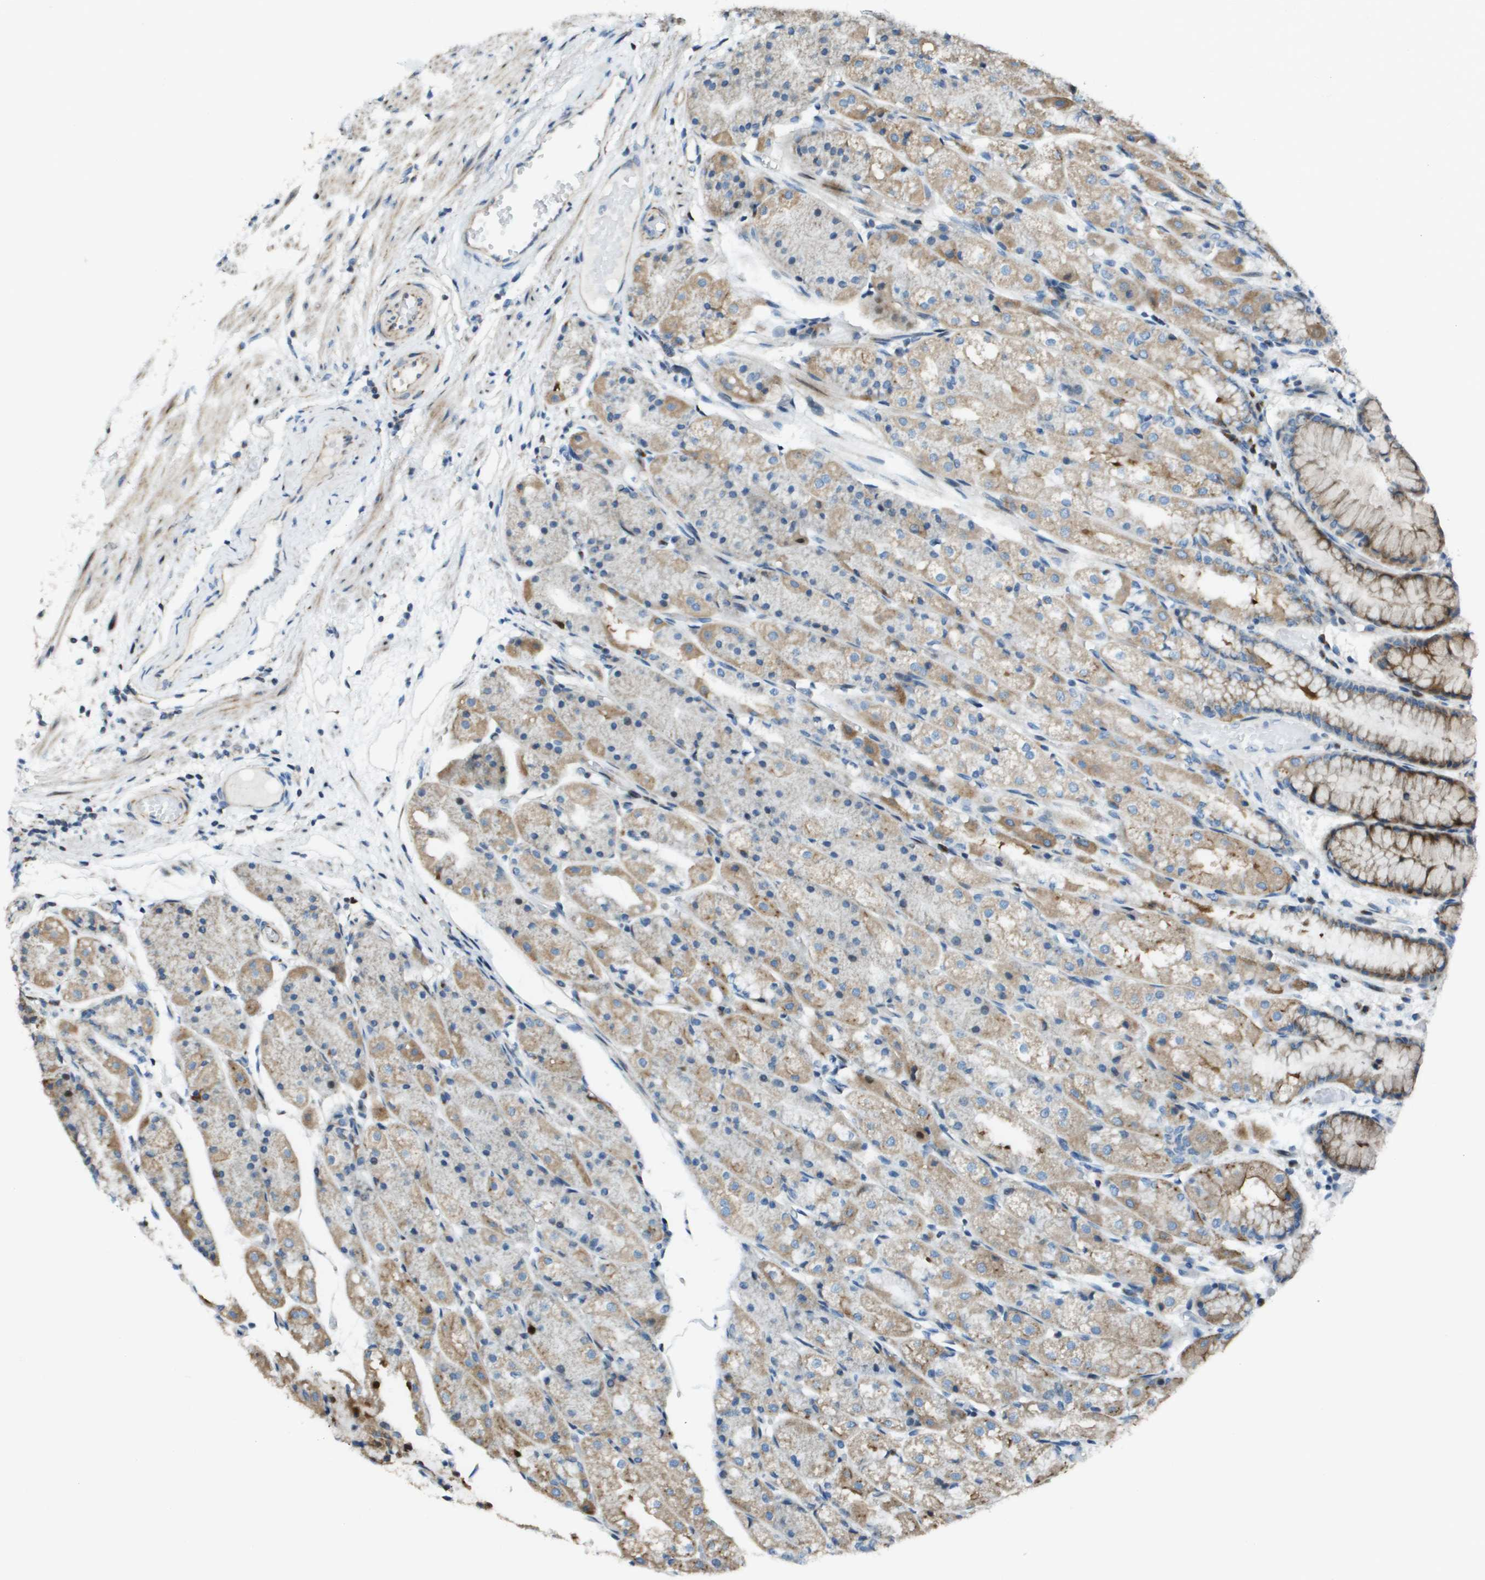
{"staining": {"intensity": "moderate", "quantity": "25%-75%", "location": "cytoplasmic/membranous"}, "tissue": "stomach", "cell_type": "Glandular cells", "image_type": "normal", "snomed": [{"axis": "morphology", "description": "Normal tissue, NOS"}, {"axis": "topography", "description": "Stomach, upper"}], "caption": "Protein expression analysis of normal stomach demonstrates moderate cytoplasmic/membranous staining in about 25%-75% of glandular cells. (Brightfield microscopy of DAB IHC at high magnification).", "gene": "MGAT3", "patient": {"sex": "male", "age": 72}}